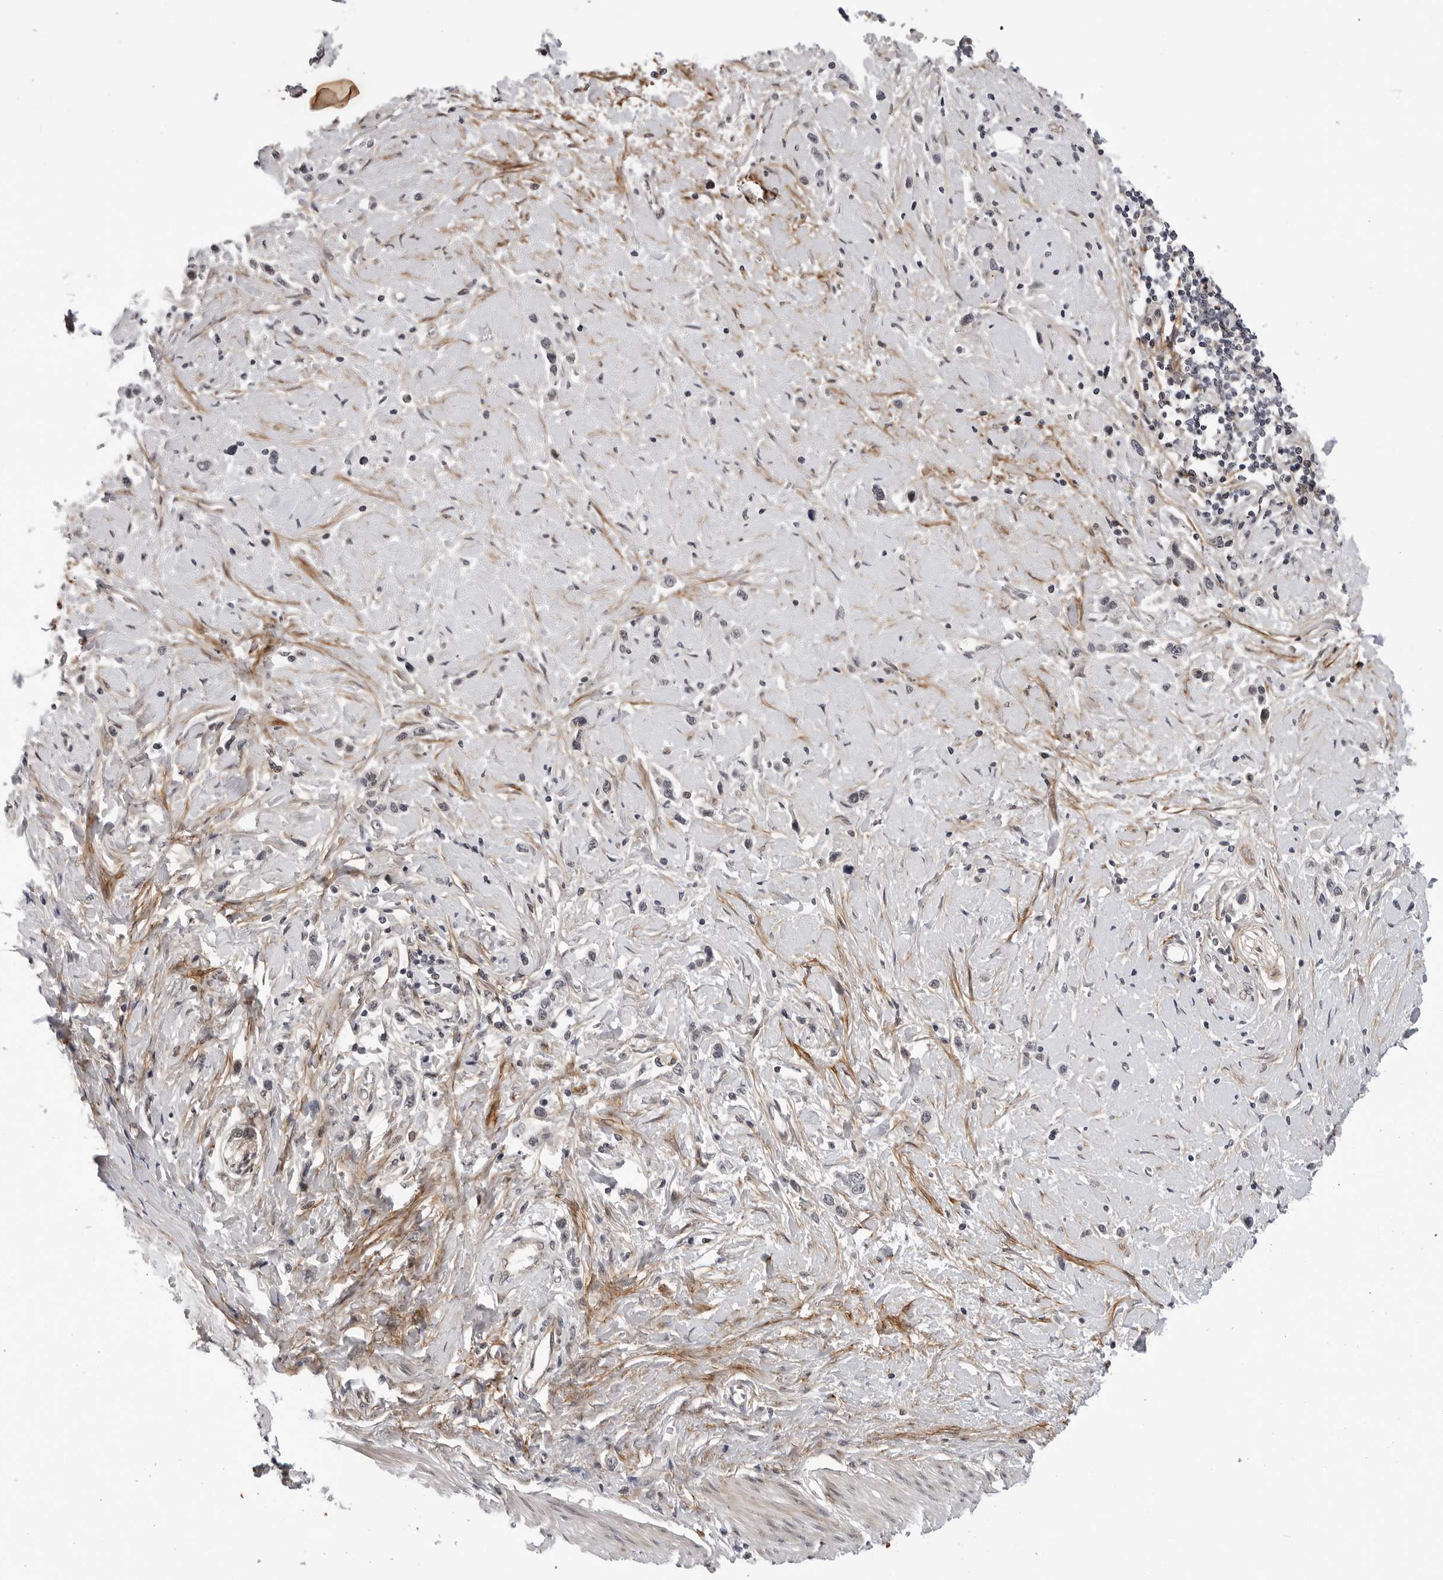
{"staining": {"intensity": "negative", "quantity": "none", "location": "none"}, "tissue": "stomach cancer", "cell_type": "Tumor cells", "image_type": "cancer", "snomed": [{"axis": "morphology", "description": "Adenocarcinoma, NOS"}, {"axis": "topography", "description": "Stomach"}], "caption": "Micrograph shows no significant protein positivity in tumor cells of adenocarcinoma (stomach).", "gene": "KIAA1614", "patient": {"sex": "female", "age": 65}}